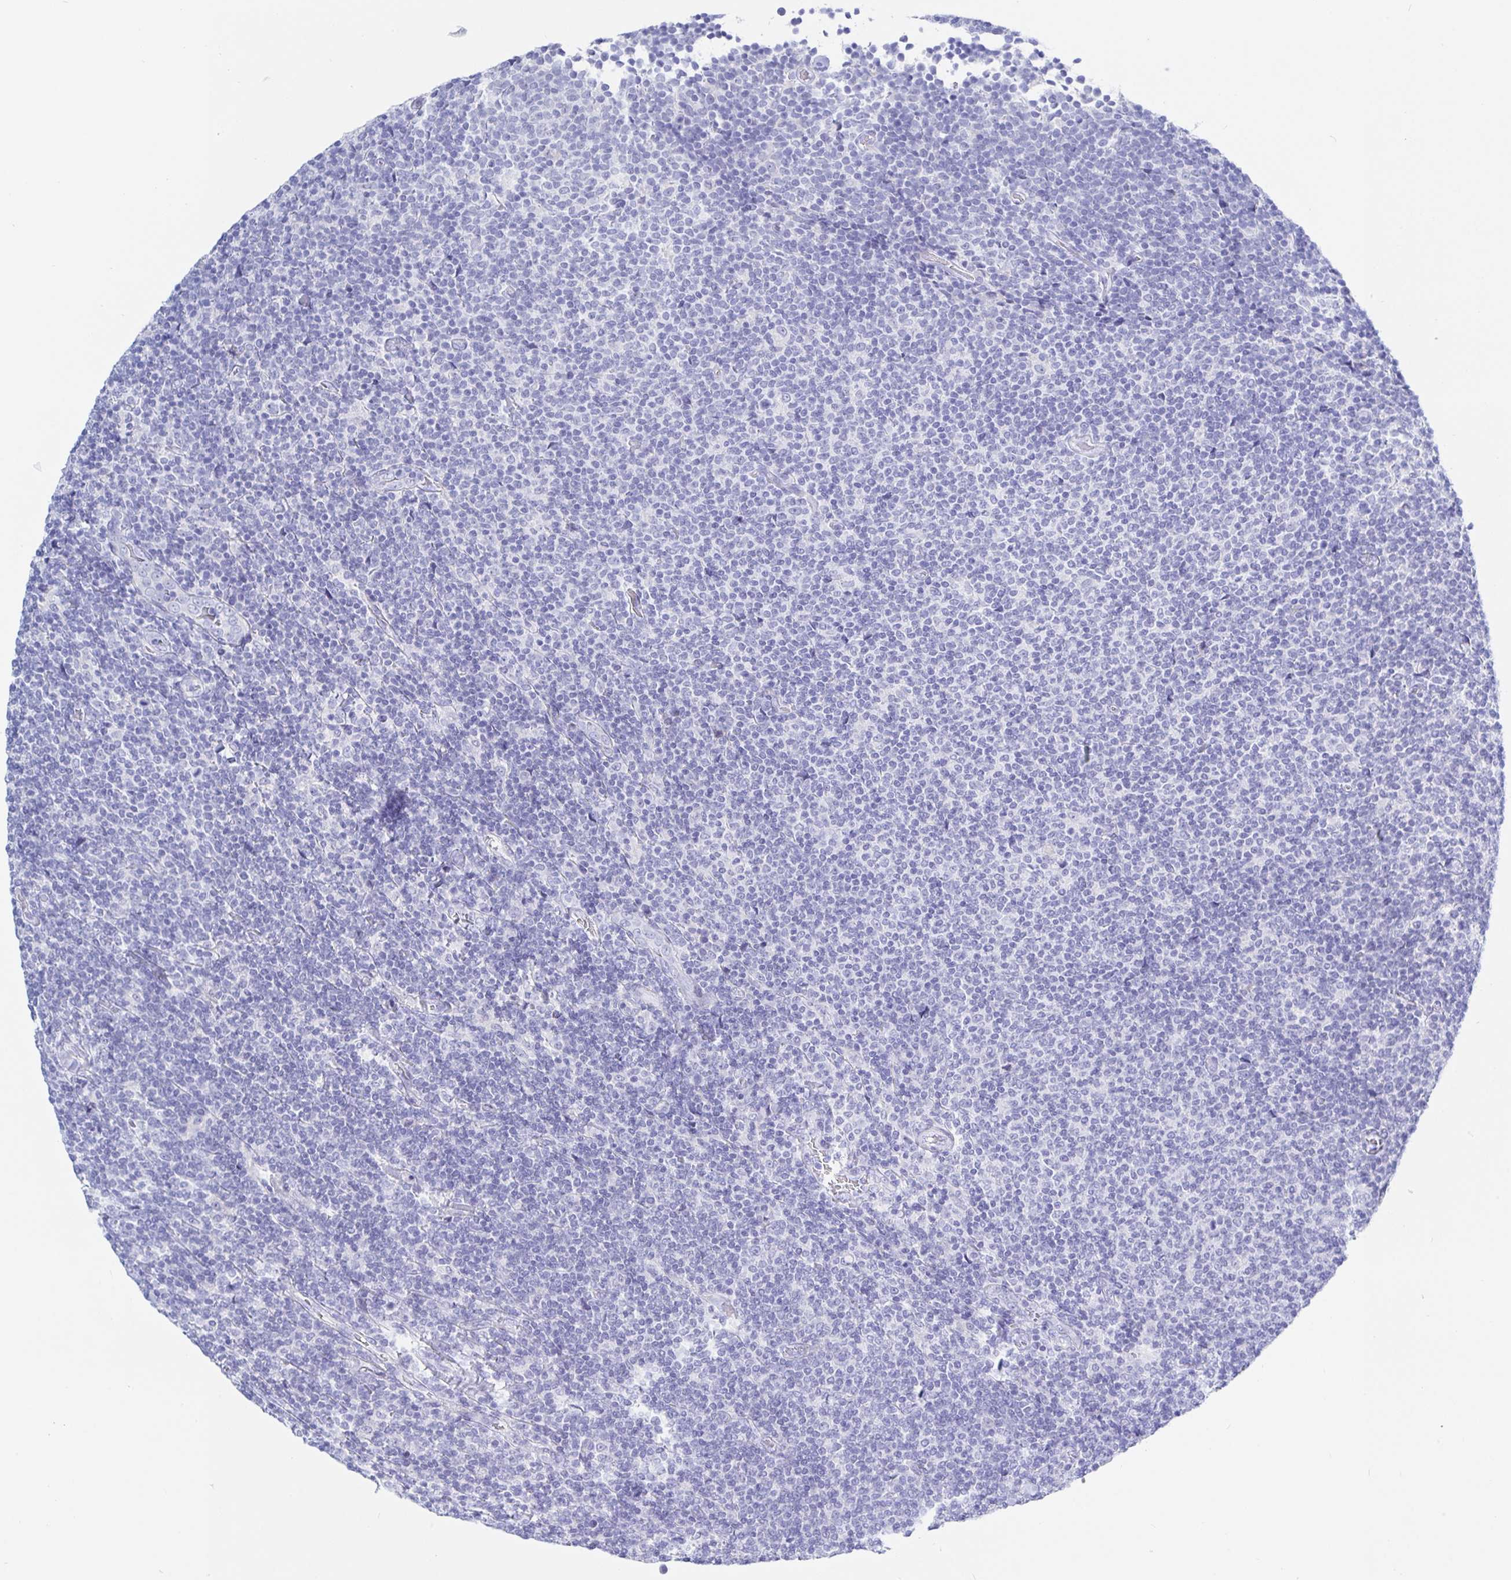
{"staining": {"intensity": "negative", "quantity": "none", "location": "none"}, "tissue": "lymphoma", "cell_type": "Tumor cells", "image_type": "cancer", "snomed": [{"axis": "morphology", "description": "Malignant lymphoma, non-Hodgkin's type, Low grade"}, {"axis": "topography", "description": "Lymph node"}], "caption": "Tumor cells are negative for protein expression in human low-grade malignant lymphoma, non-Hodgkin's type.", "gene": "KCNH6", "patient": {"sex": "male", "age": 52}}